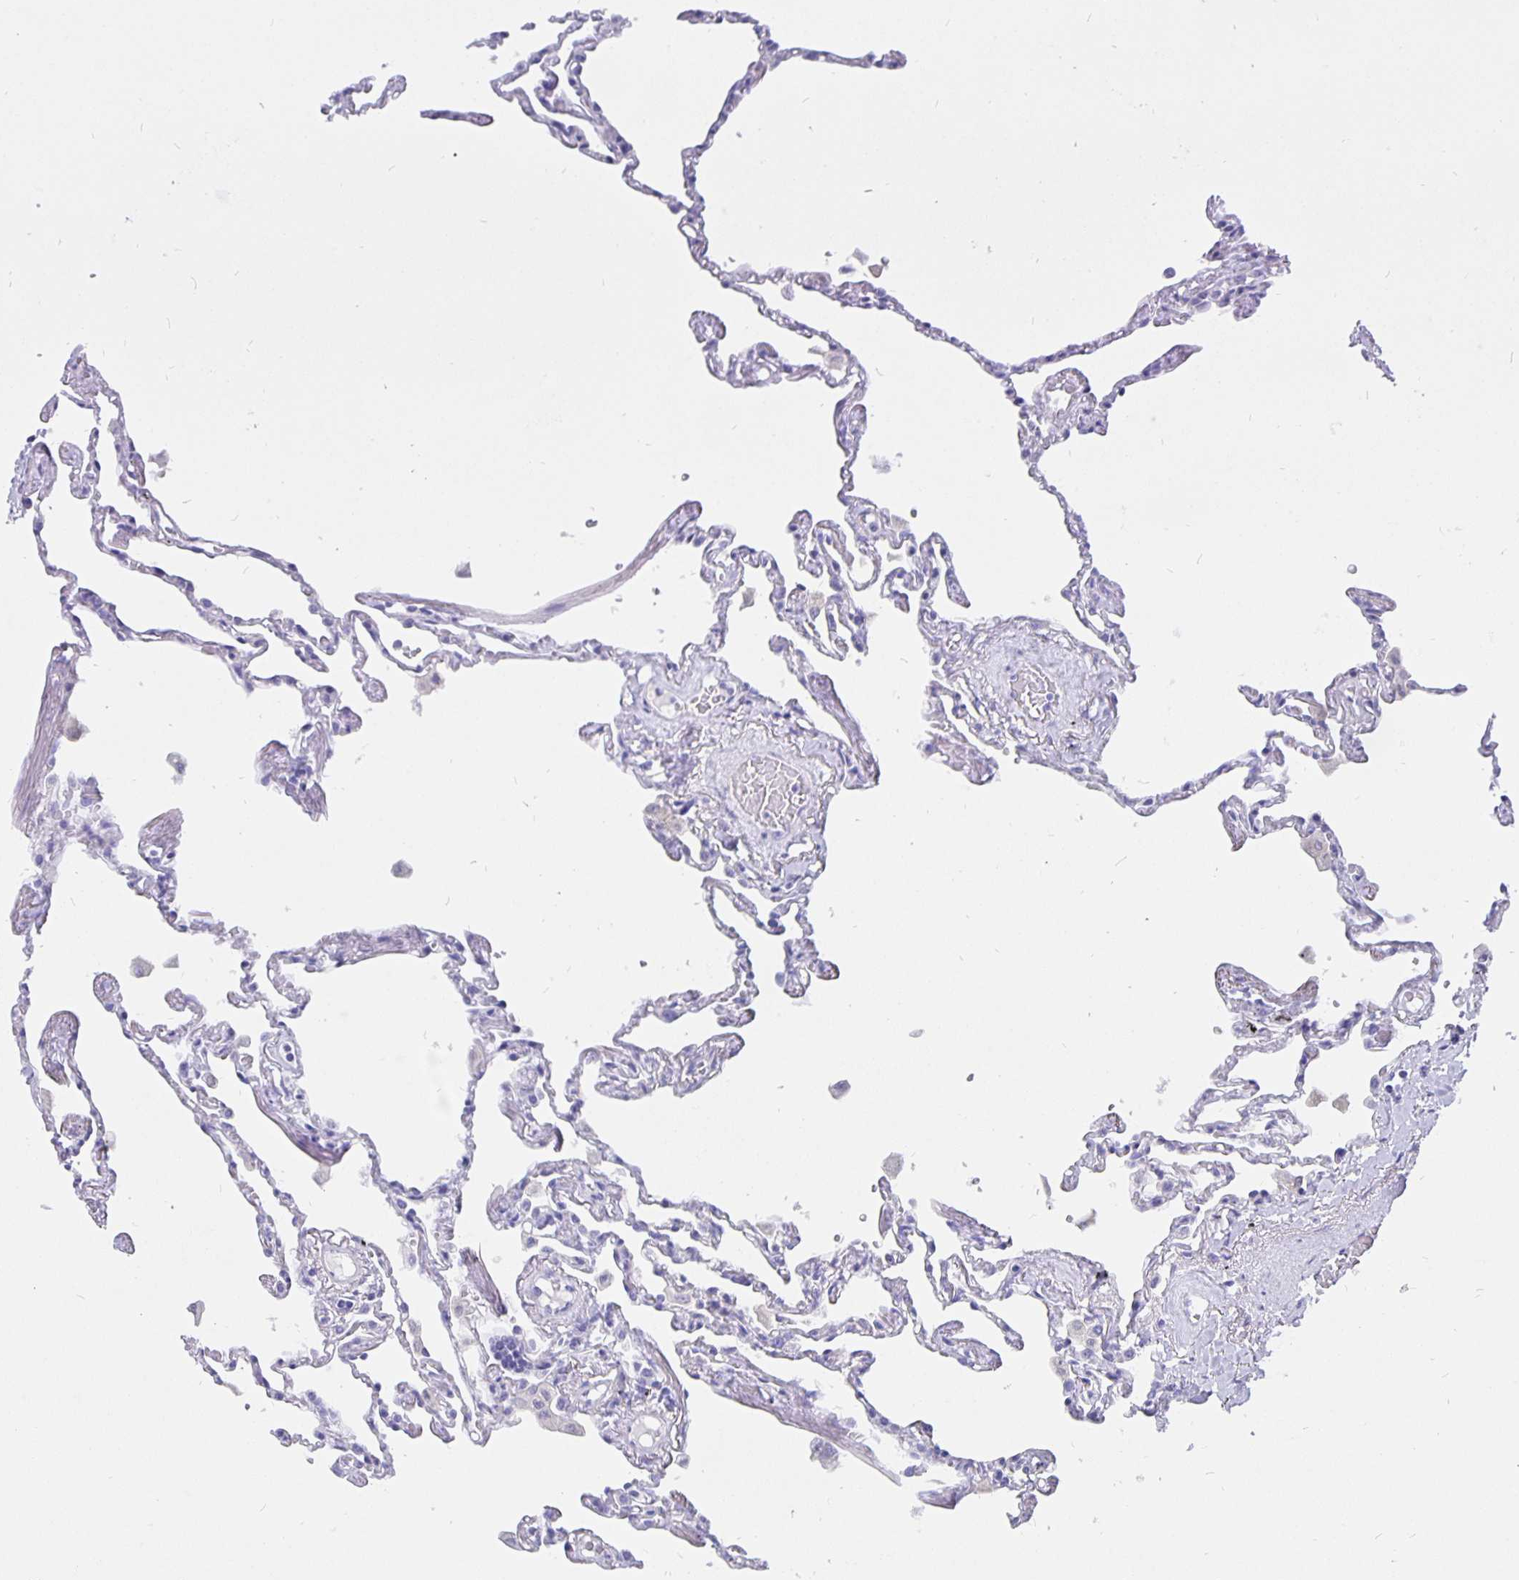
{"staining": {"intensity": "negative", "quantity": "none", "location": "none"}, "tissue": "lung", "cell_type": "Alveolar cells", "image_type": "normal", "snomed": [{"axis": "morphology", "description": "Normal tissue, NOS"}, {"axis": "topography", "description": "Lung"}], "caption": "A high-resolution photomicrograph shows immunohistochemistry (IHC) staining of benign lung, which exhibits no significant expression in alveolar cells.", "gene": "CFAP74", "patient": {"sex": "female", "age": 67}}